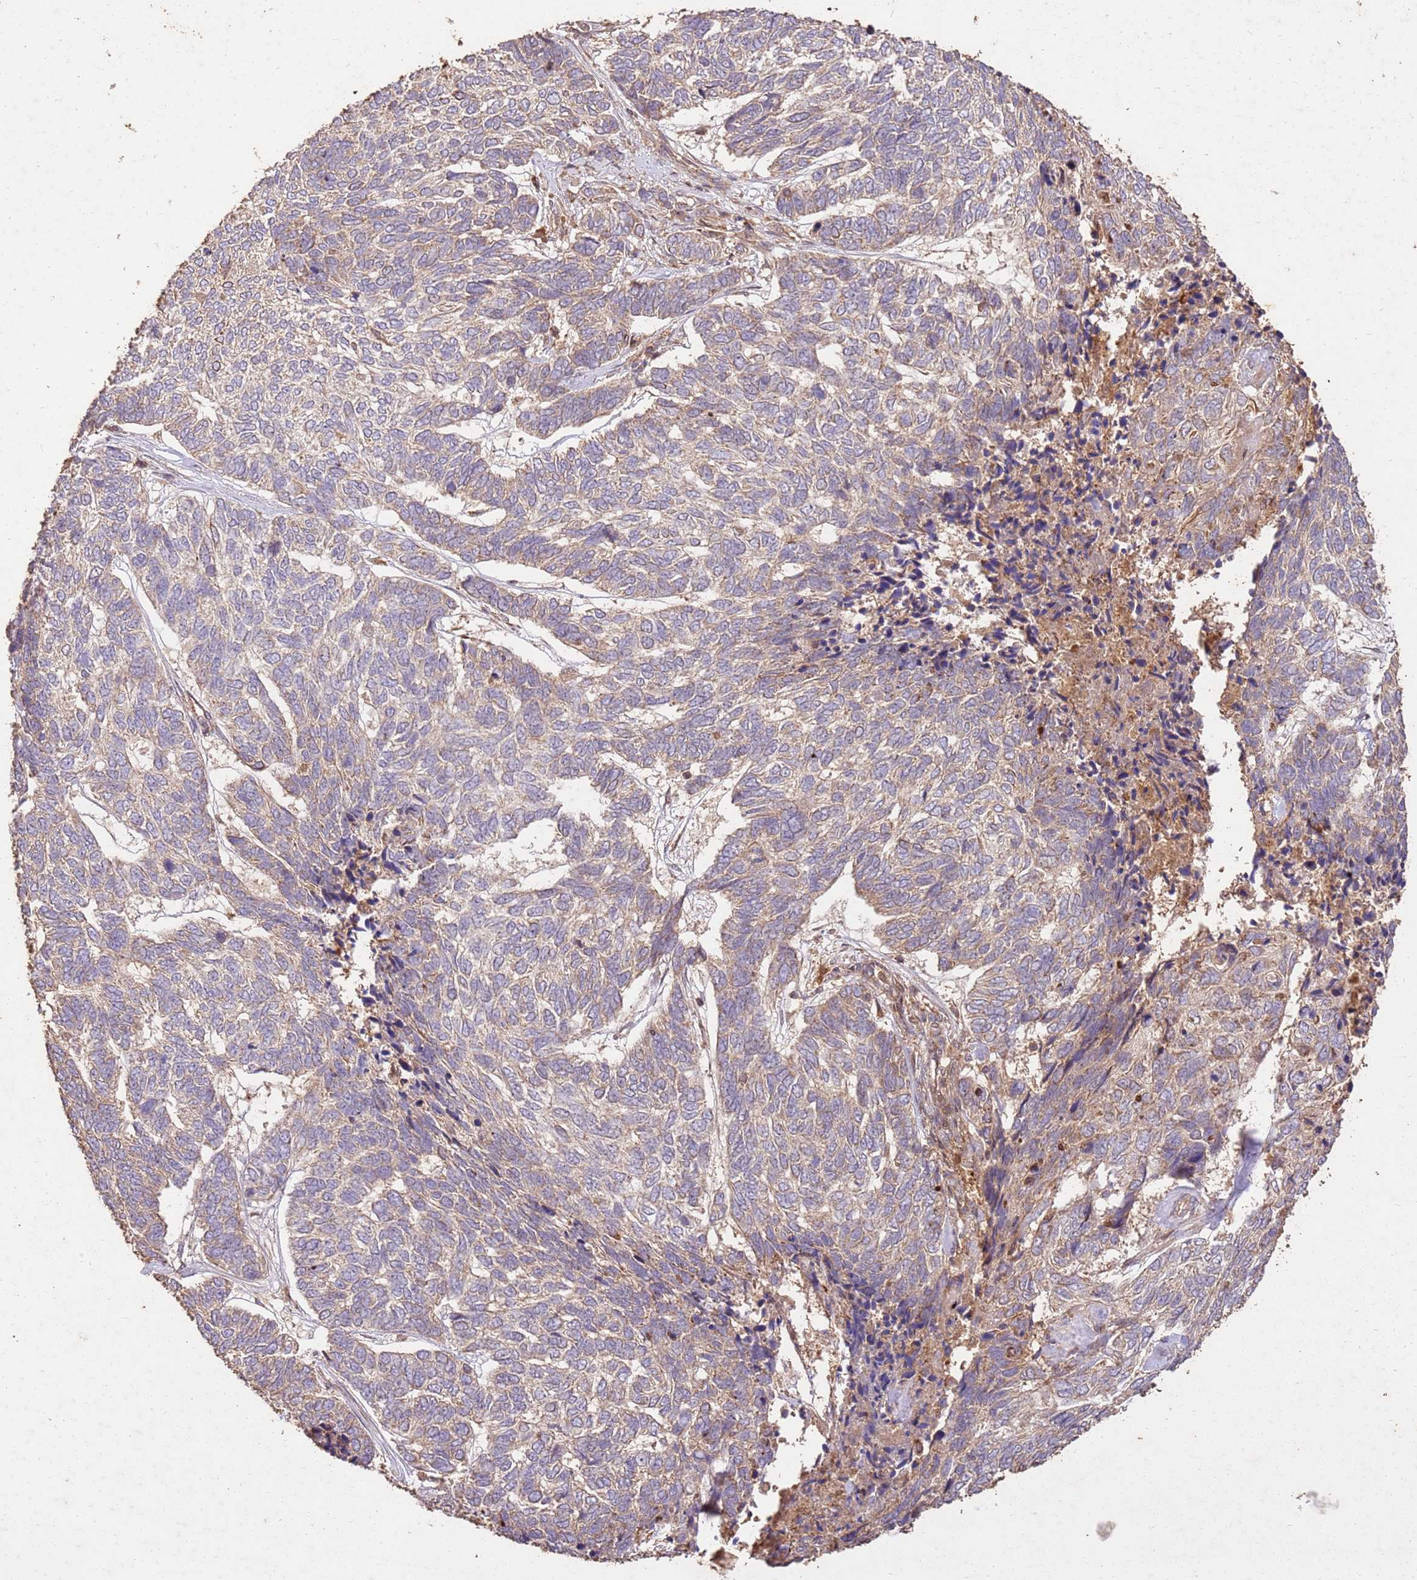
{"staining": {"intensity": "weak", "quantity": "25%-75%", "location": "cytoplasmic/membranous"}, "tissue": "skin cancer", "cell_type": "Tumor cells", "image_type": "cancer", "snomed": [{"axis": "morphology", "description": "Basal cell carcinoma"}, {"axis": "topography", "description": "Skin"}], "caption": "High-magnification brightfield microscopy of skin basal cell carcinoma stained with DAB (3,3'-diaminobenzidine) (brown) and counterstained with hematoxylin (blue). tumor cells exhibit weak cytoplasmic/membranous positivity is seen in approximately25%-75% of cells.", "gene": "LRRC28", "patient": {"sex": "female", "age": 65}}